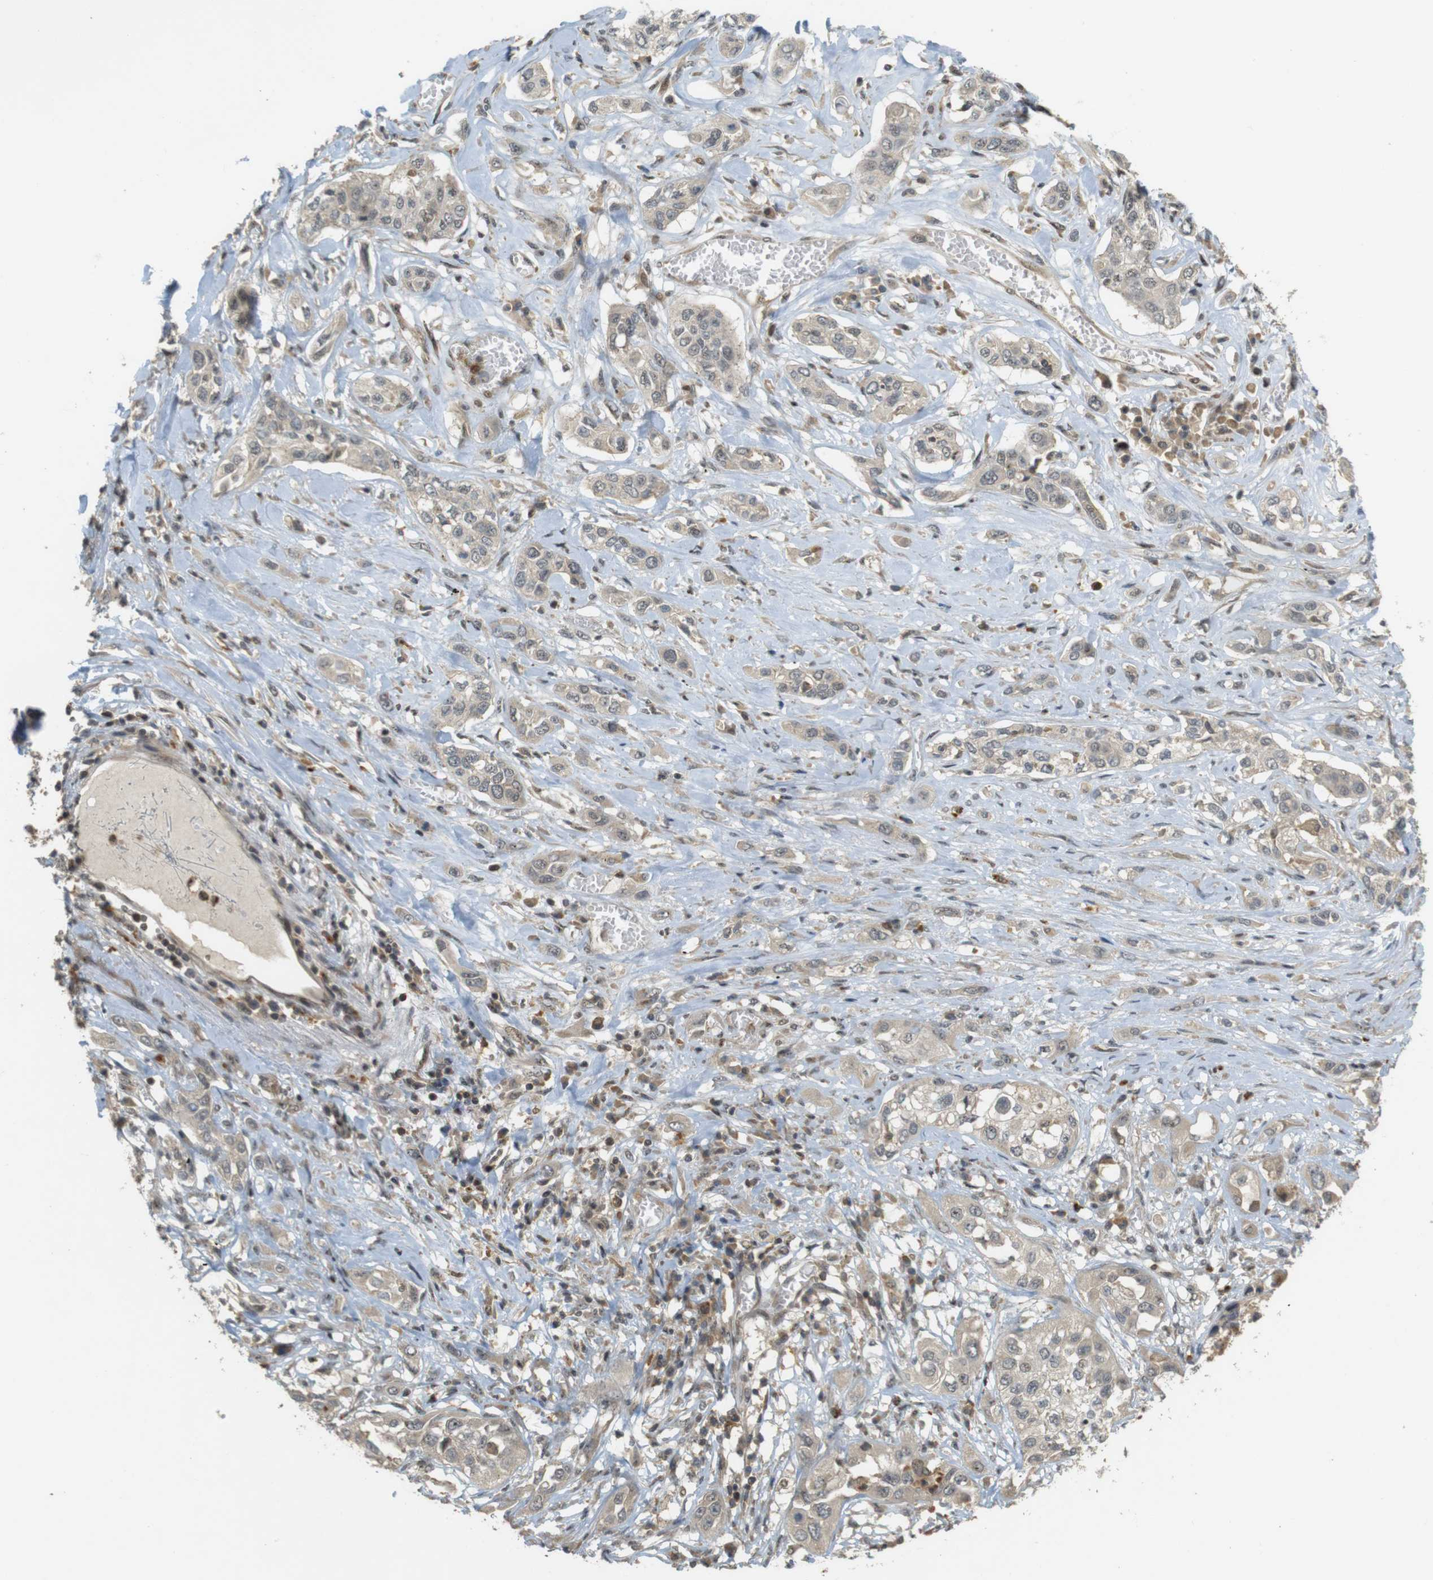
{"staining": {"intensity": "weak", "quantity": ">75%", "location": "cytoplasmic/membranous"}, "tissue": "lung cancer", "cell_type": "Tumor cells", "image_type": "cancer", "snomed": [{"axis": "morphology", "description": "Squamous cell carcinoma, NOS"}, {"axis": "topography", "description": "Lung"}], "caption": "Immunohistochemistry (IHC) micrograph of lung squamous cell carcinoma stained for a protein (brown), which reveals low levels of weak cytoplasmic/membranous staining in about >75% of tumor cells.", "gene": "TMX3", "patient": {"sex": "male", "age": 71}}